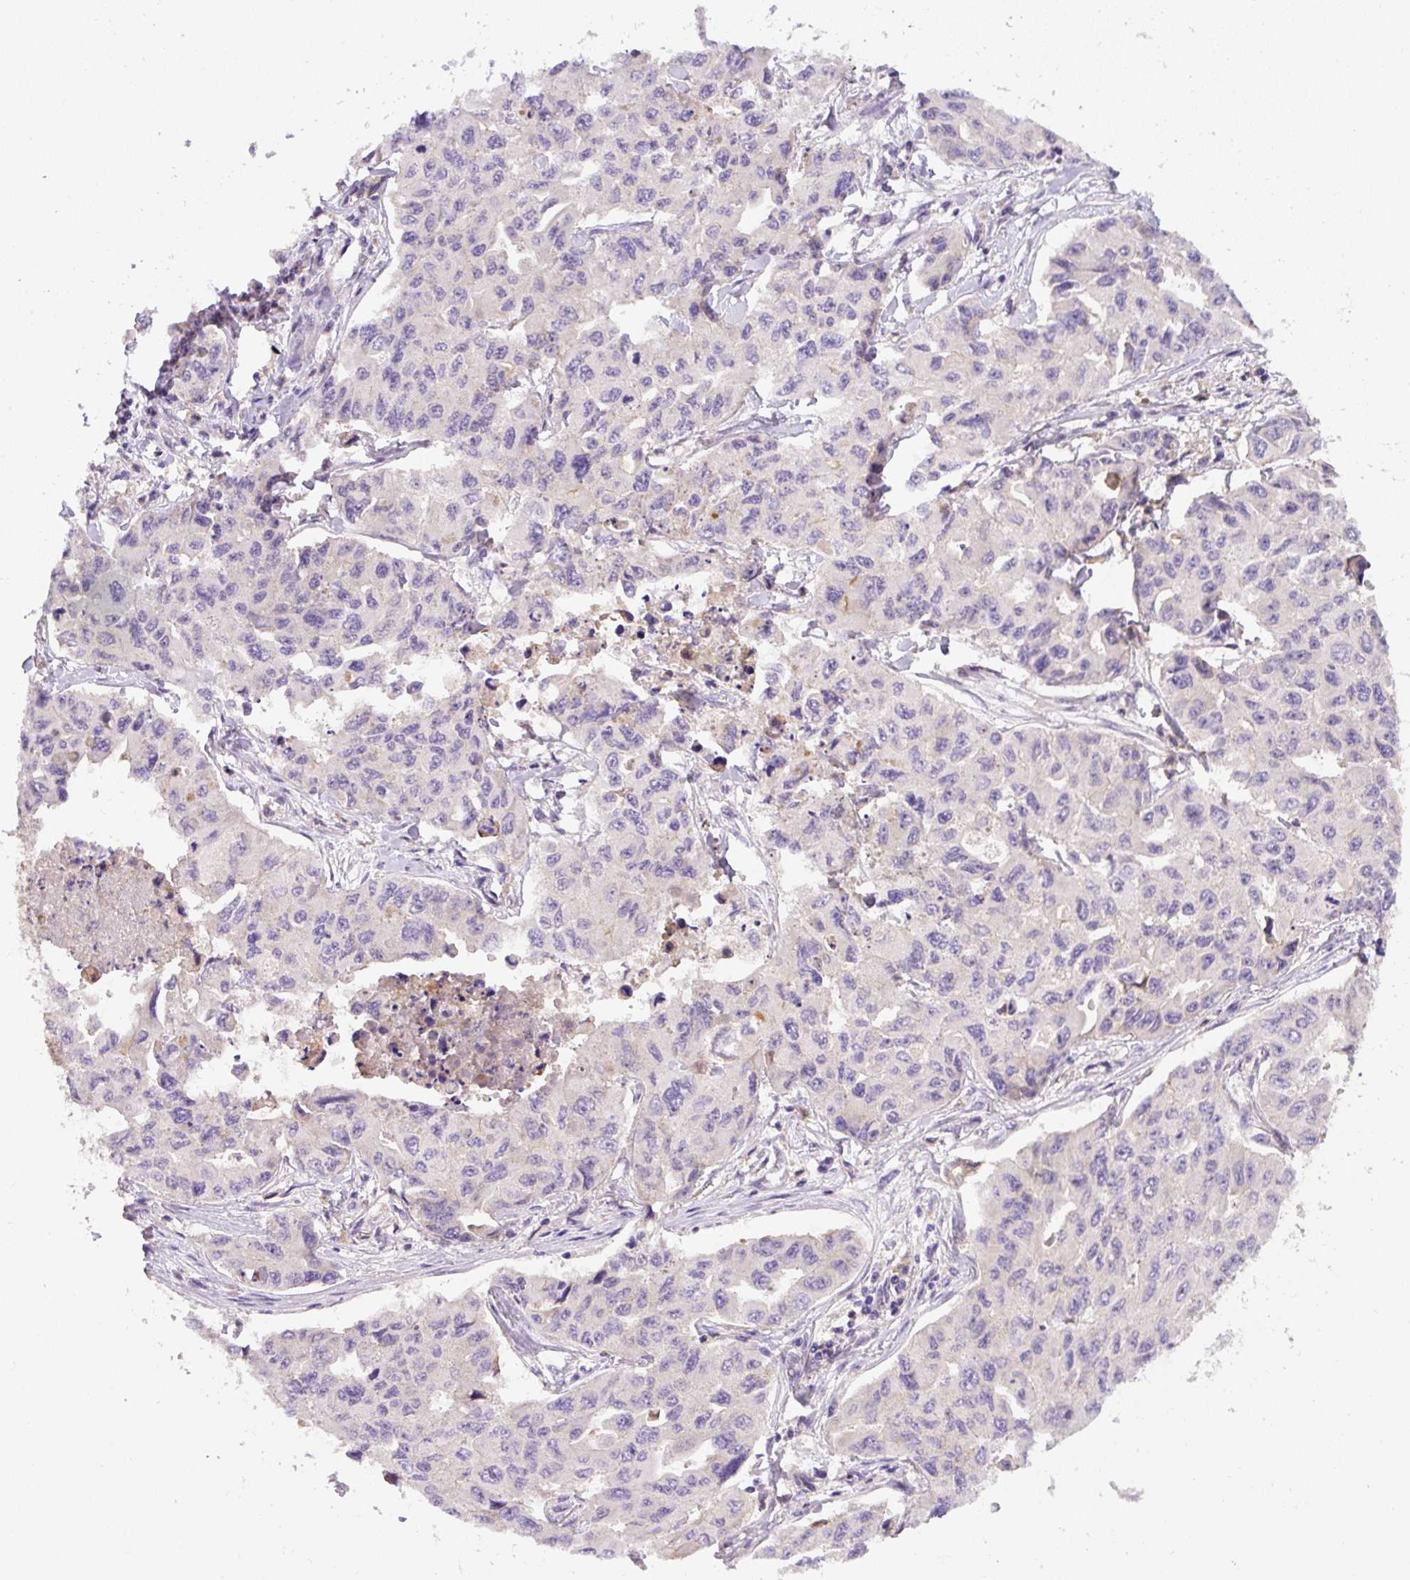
{"staining": {"intensity": "weak", "quantity": "25%-75%", "location": "cytoplasmic/membranous"}, "tissue": "lung cancer", "cell_type": "Tumor cells", "image_type": "cancer", "snomed": [{"axis": "morphology", "description": "Adenocarcinoma, NOS"}, {"axis": "topography", "description": "Lung"}], "caption": "This image demonstrates immunohistochemistry (IHC) staining of human lung cancer (adenocarcinoma), with low weak cytoplasmic/membranous expression in about 25%-75% of tumor cells.", "gene": "DAPK1", "patient": {"sex": "male", "age": 64}}